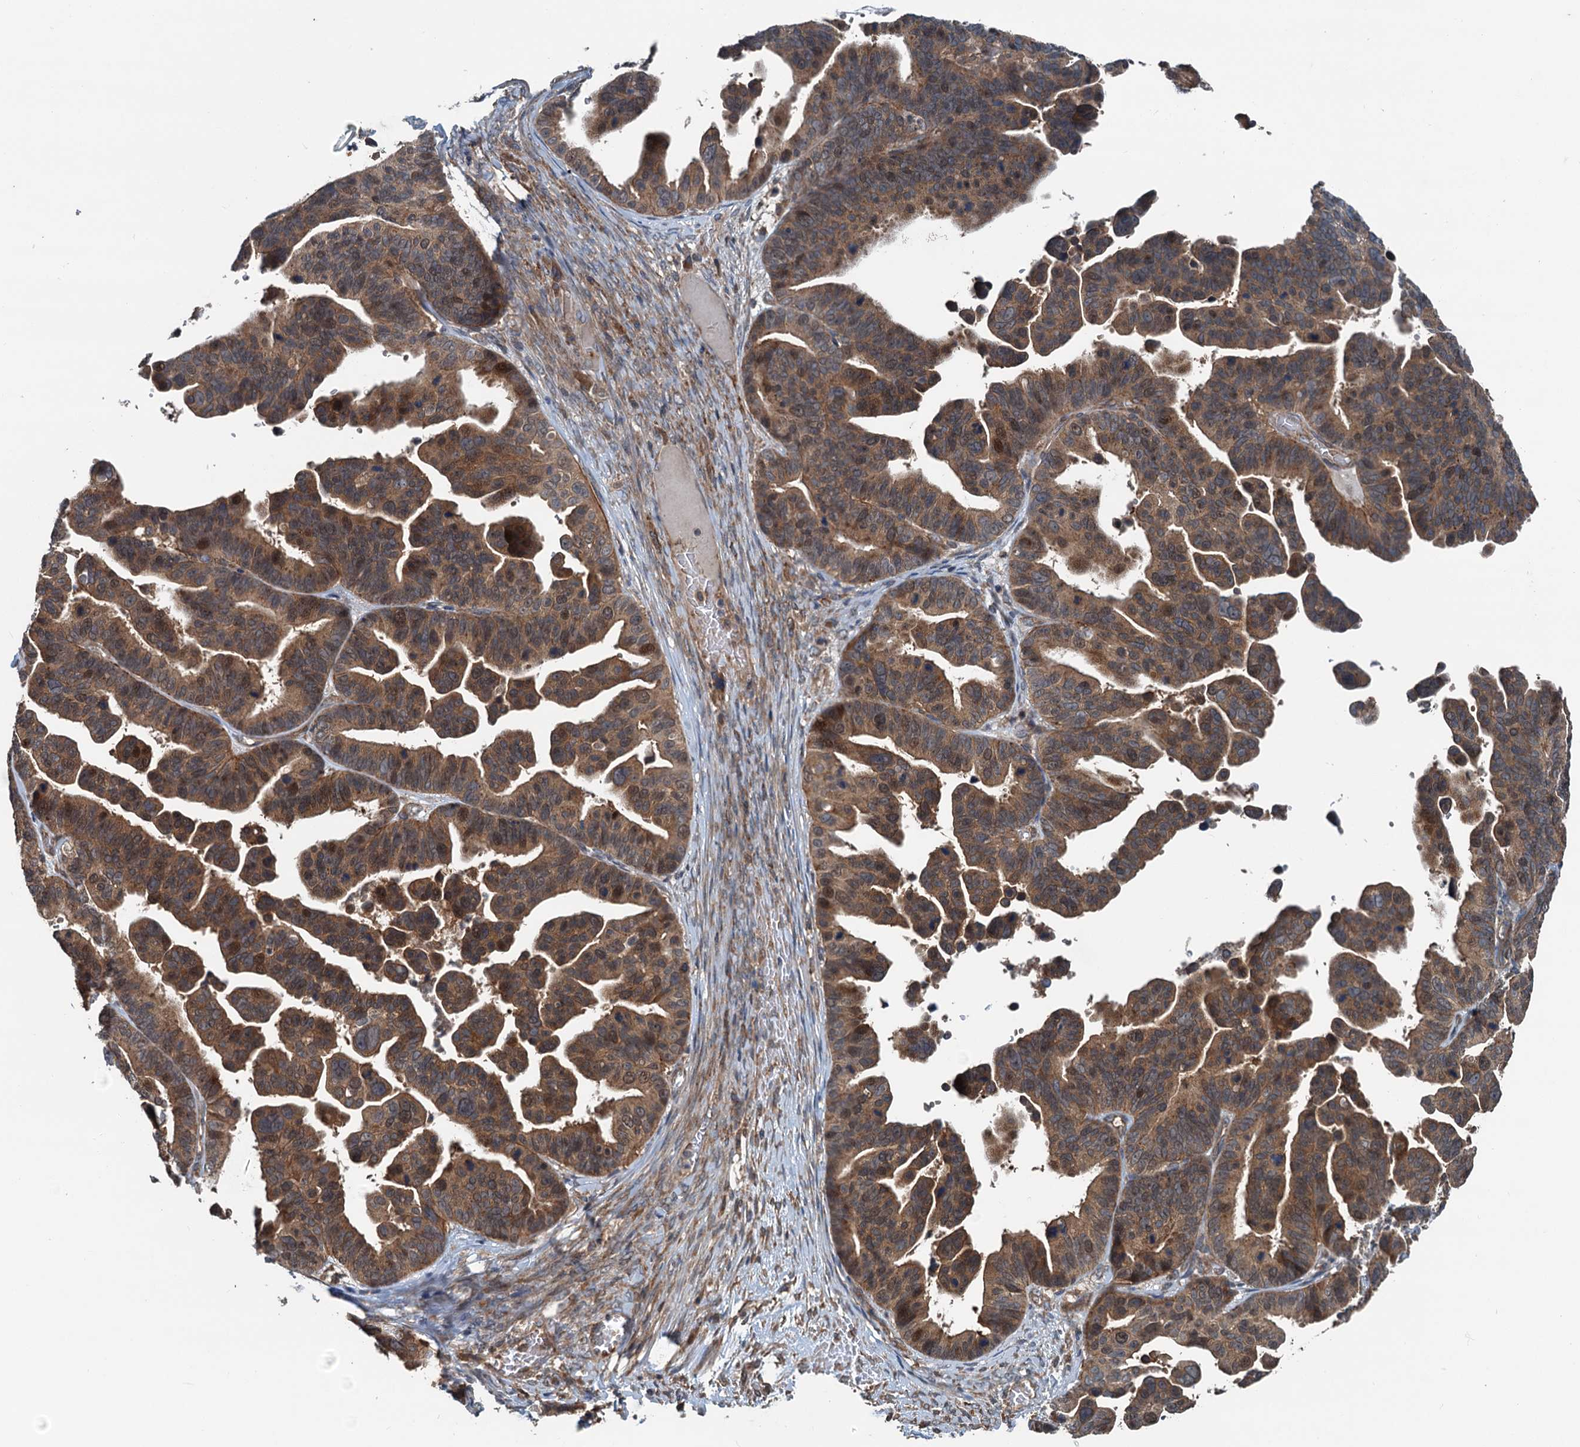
{"staining": {"intensity": "moderate", "quantity": ">75%", "location": "cytoplasmic/membranous,nuclear"}, "tissue": "ovarian cancer", "cell_type": "Tumor cells", "image_type": "cancer", "snomed": [{"axis": "morphology", "description": "Cystadenocarcinoma, serous, NOS"}, {"axis": "topography", "description": "Ovary"}], "caption": "Ovarian cancer tissue displays moderate cytoplasmic/membranous and nuclear staining in about >75% of tumor cells", "gene": "TEDC1", "patient": {"sex": "female", "age": 56}}